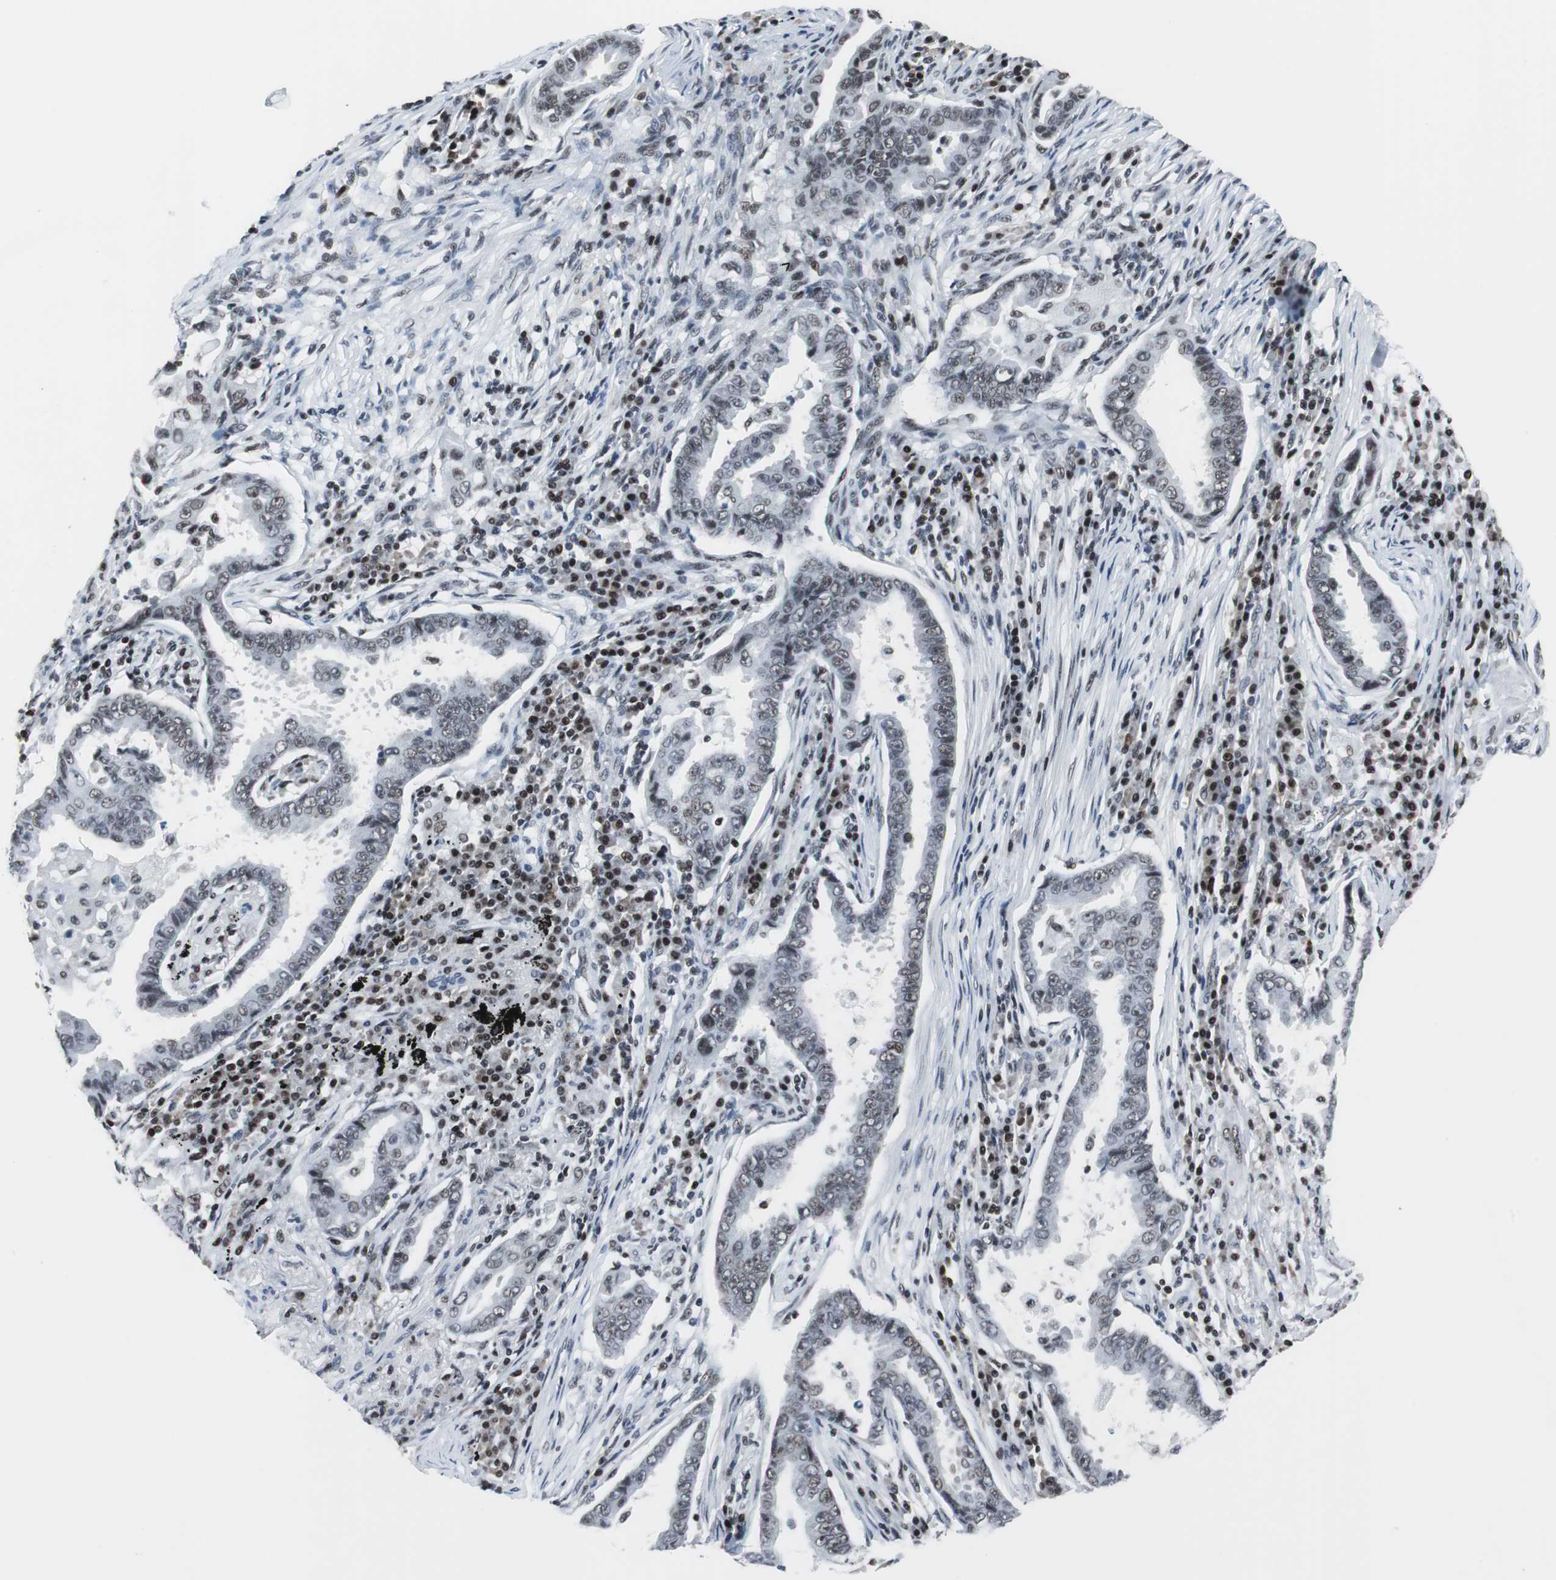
{"staining": {"intensity": "moderate", "quantity": "<25%", "location": "nuclear"}, "tissue": "lung cancer", "cell_type": "Tumor cells", "image_type": "cancer", "snomed": [{"axis": "morphology", "description": "Normal tissue, NOS"}, {"axis": "morphology", "description": "Inflammation, NOS"}, {"axis": "morphology", "description": "Adenocarcinoma, NOS"}, {"axis": "topography", "description": "Lung"}], "caption": "A photomicrograph showing moderate nuclear staining in approximately <25% of tumor cells in lung adenocarcinoma, as visualized by brown immunohistochemical staining.", "gene": "RAD9A", "patient": {"sex": "female", "age": 64}}